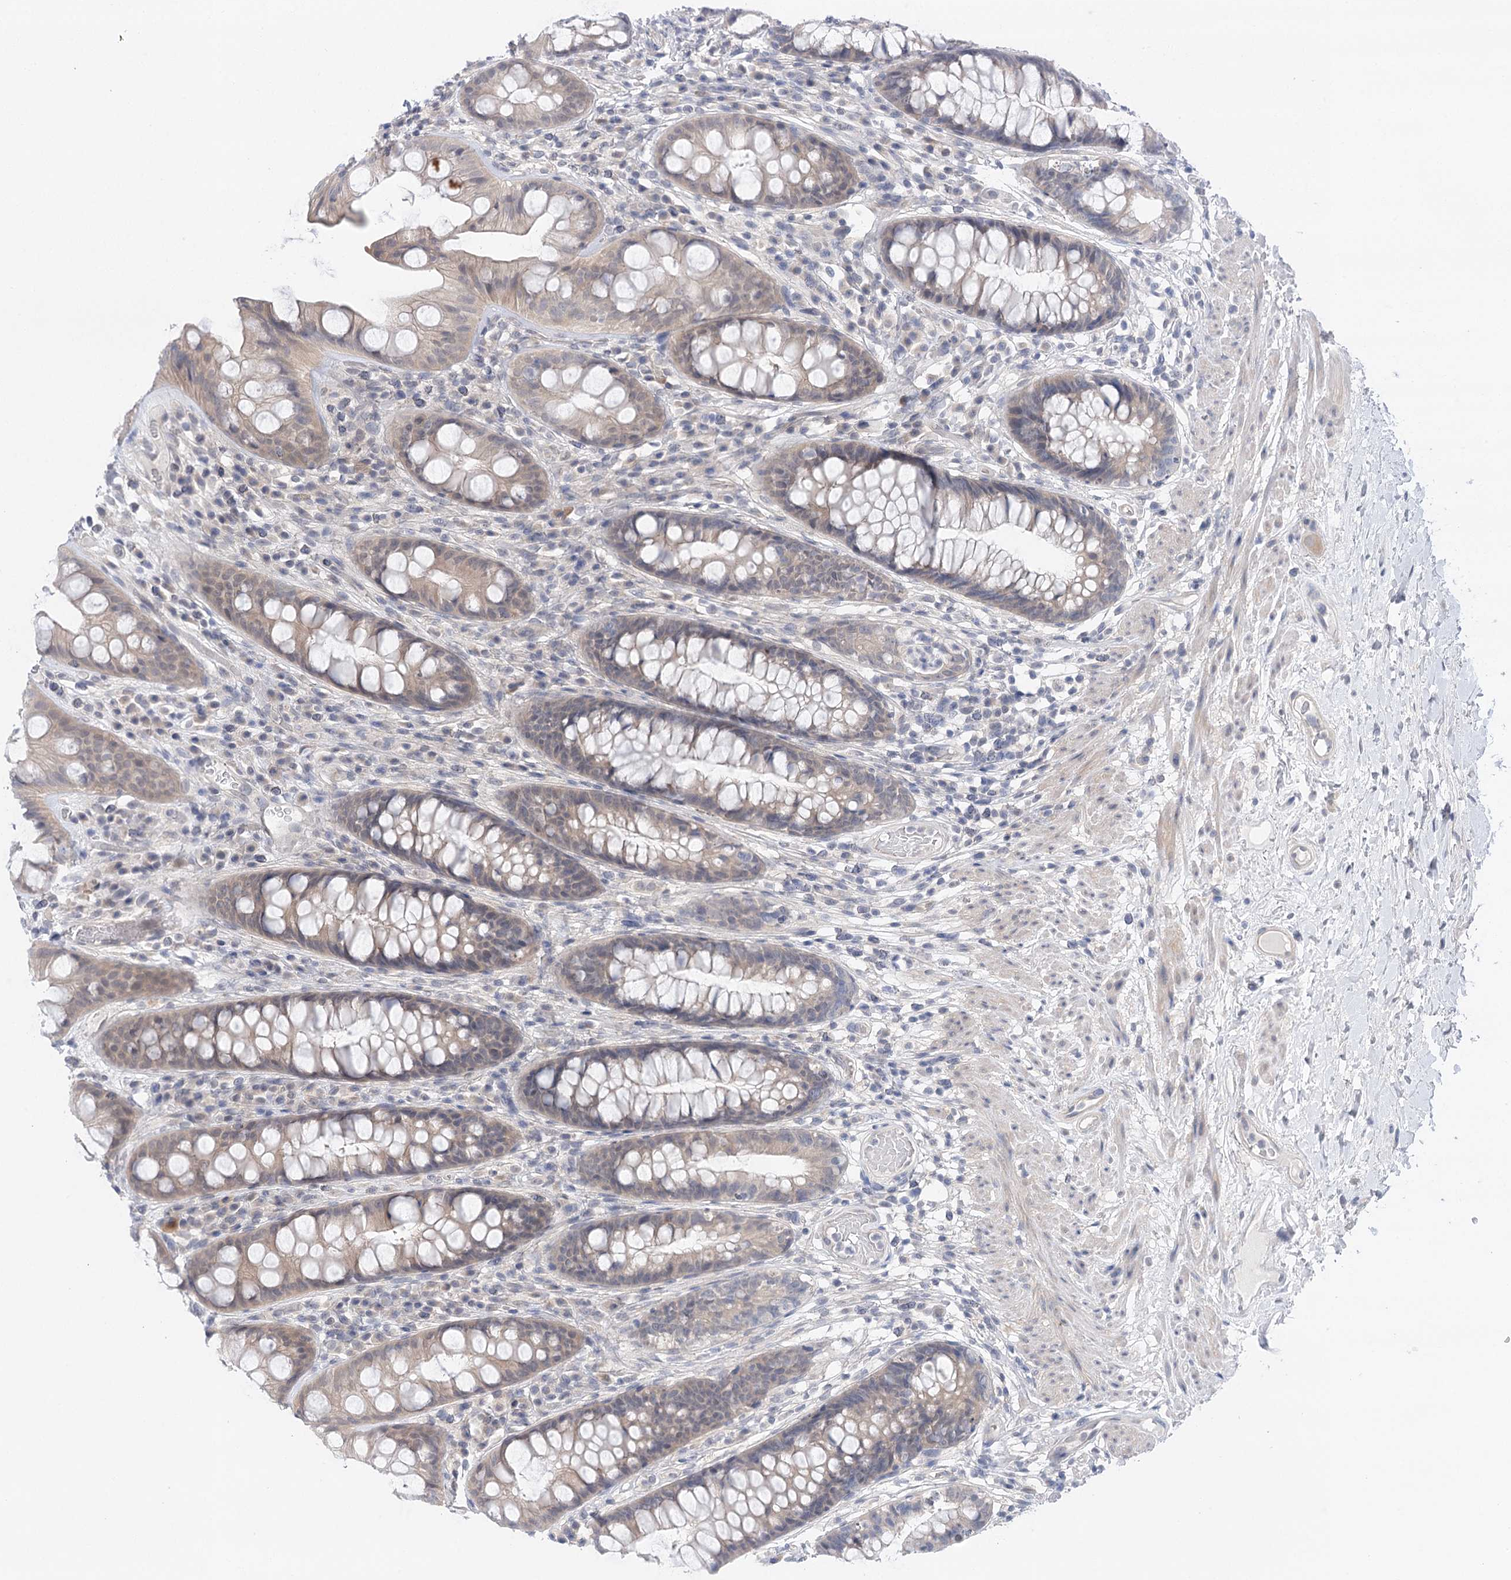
{"staining": {"intensity": "weak", "quantity": ">75%", "location": "cytoplasmic/membranous"}, "tissue": "rectum", "cell_type": "Glandular cells", "image_type": "normal", "snomed": [{"axis": "morphology", "description": "Normal tissue, NOS"}, {"axis": "topography", "description": "Rectum"}], "caption": "High-magnification brightfield microscopy of normal rectum stained with DAB (brown) and counterstained with hematoxylin (blue). glandular cells exhibit weak cytoplasmic/membranous positivity is appreciated in approximately>75% of cells.", "gene": "LALBA", "patient": {"sex": "male", "age": 74}}